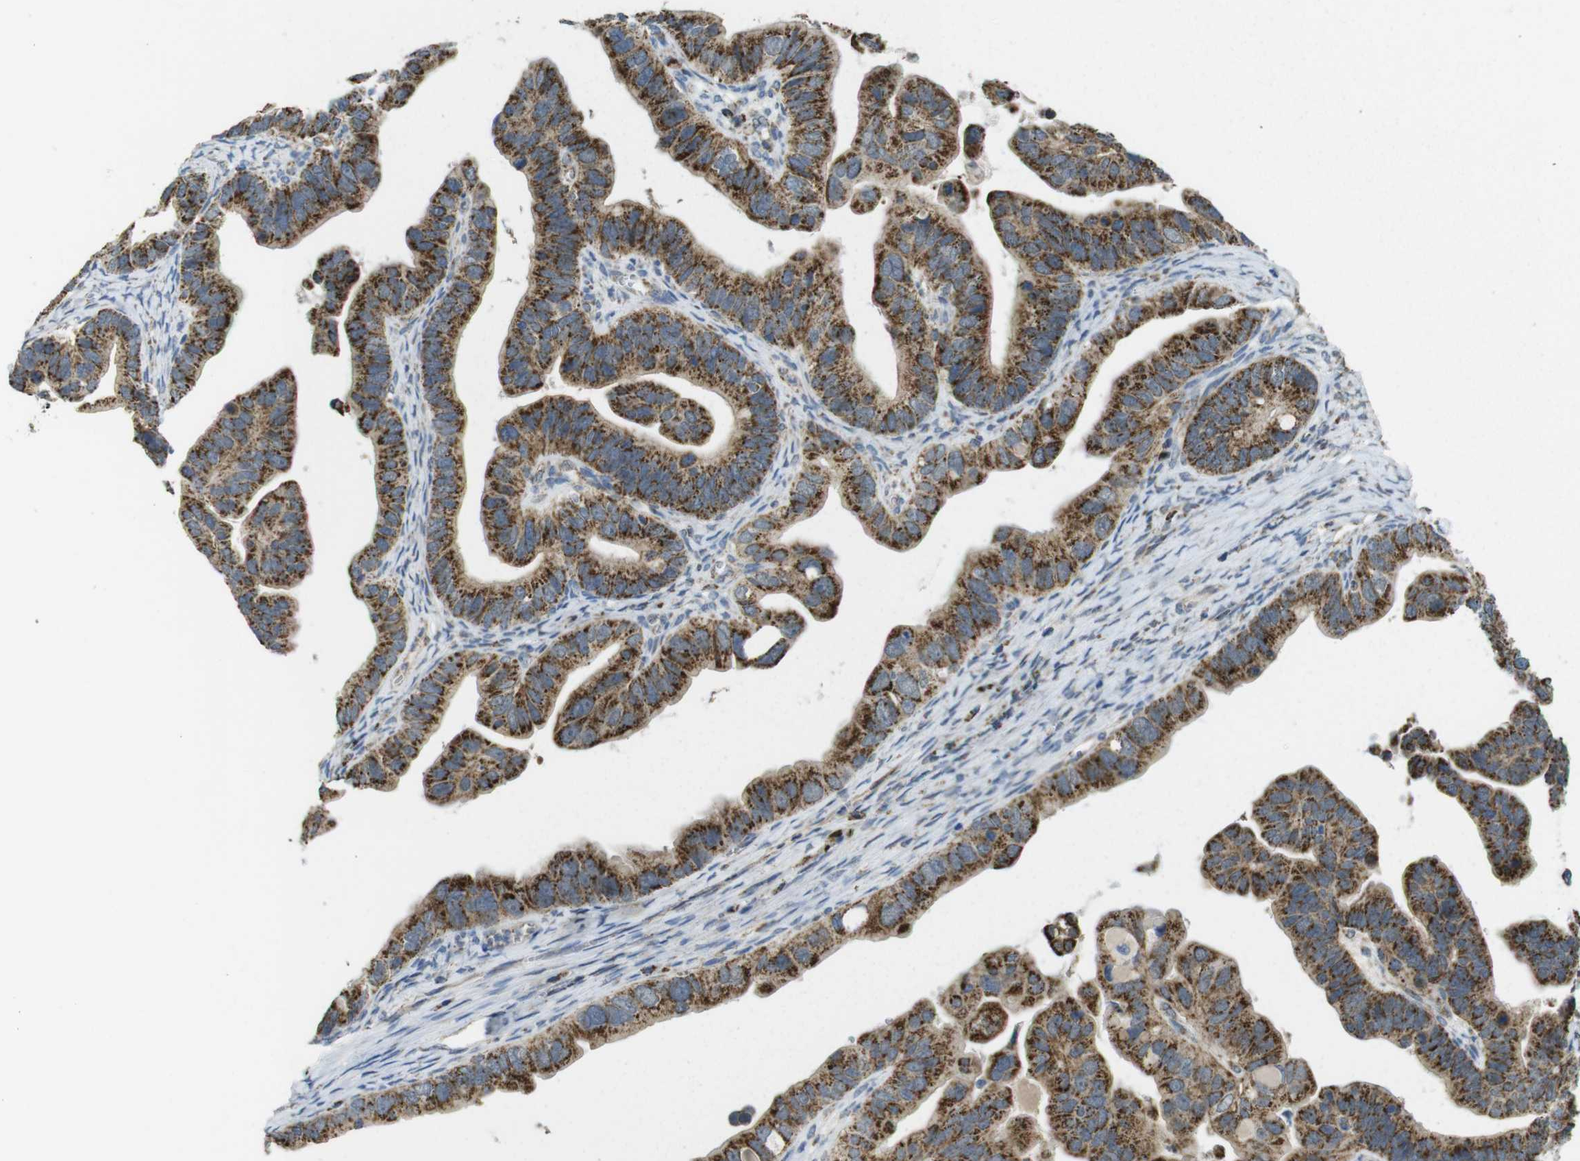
{"staining": {"intensity": "strong", "quantity": ">75%", "location": "cytoplasmic/membranous"}, "tissue": "ovarian cancer", "cell_type": "Tumor cells", "image_type": "cancer", "snomed": [{"axis": "morphology", "description": "Cystadenocarcinoma, serous, NOS"}, {"axis": "topography", "description": "Ovary"}], "caption": "An IHC histopathology image of neoplastic tissue is shown. Protein staining in brown highlights strong cytoplasmic/membranous positivity in ovarian serous cystadenocarcinoma within tumor cells.", "gene": "CALHM2", "patient": {"sex": "female", "age": 56}}